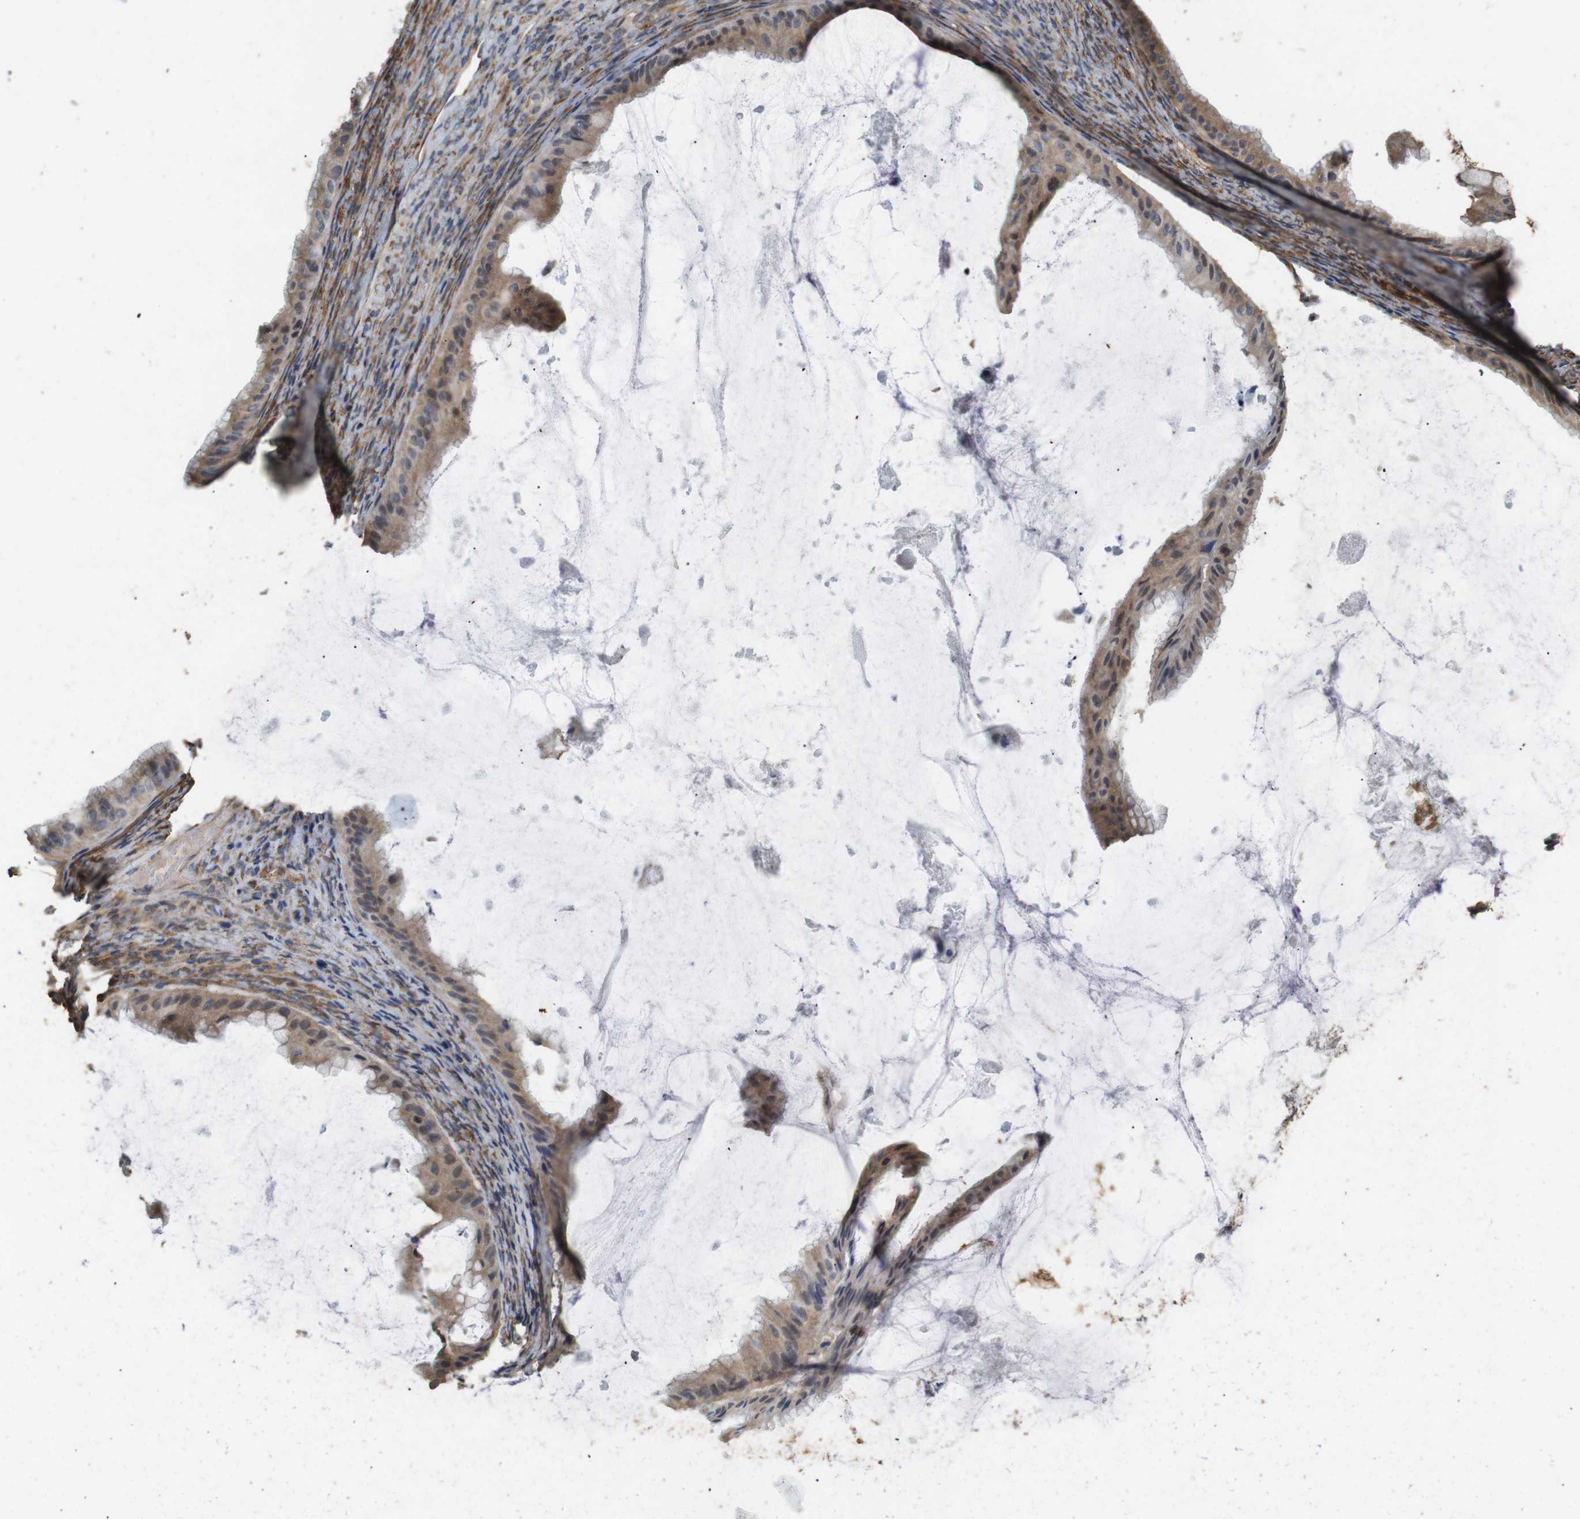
{"staining": {"intensity": "moderate", "quantity": ">75%", "location": "cytoplasmic/membranous"}, "tissue": "ovarian cancer", "cell_type": "Tumor cells", "image_type": "cancer", "snomed": [{"axis": "morphology", "description": "Cystadenocarcinoma, mucinous, NOS"}, {"axis": "topography", "description": "Ovary"}], "caption": "Human mucinous cystadenocarcinoma (ovarian) stained for a protein (brown) reveals moderate cytoplasmic/membranous positive staining in about >75% of tumor cells.", "gene": "CNPY4", "patient": {"sex": "female", "age": 61}}